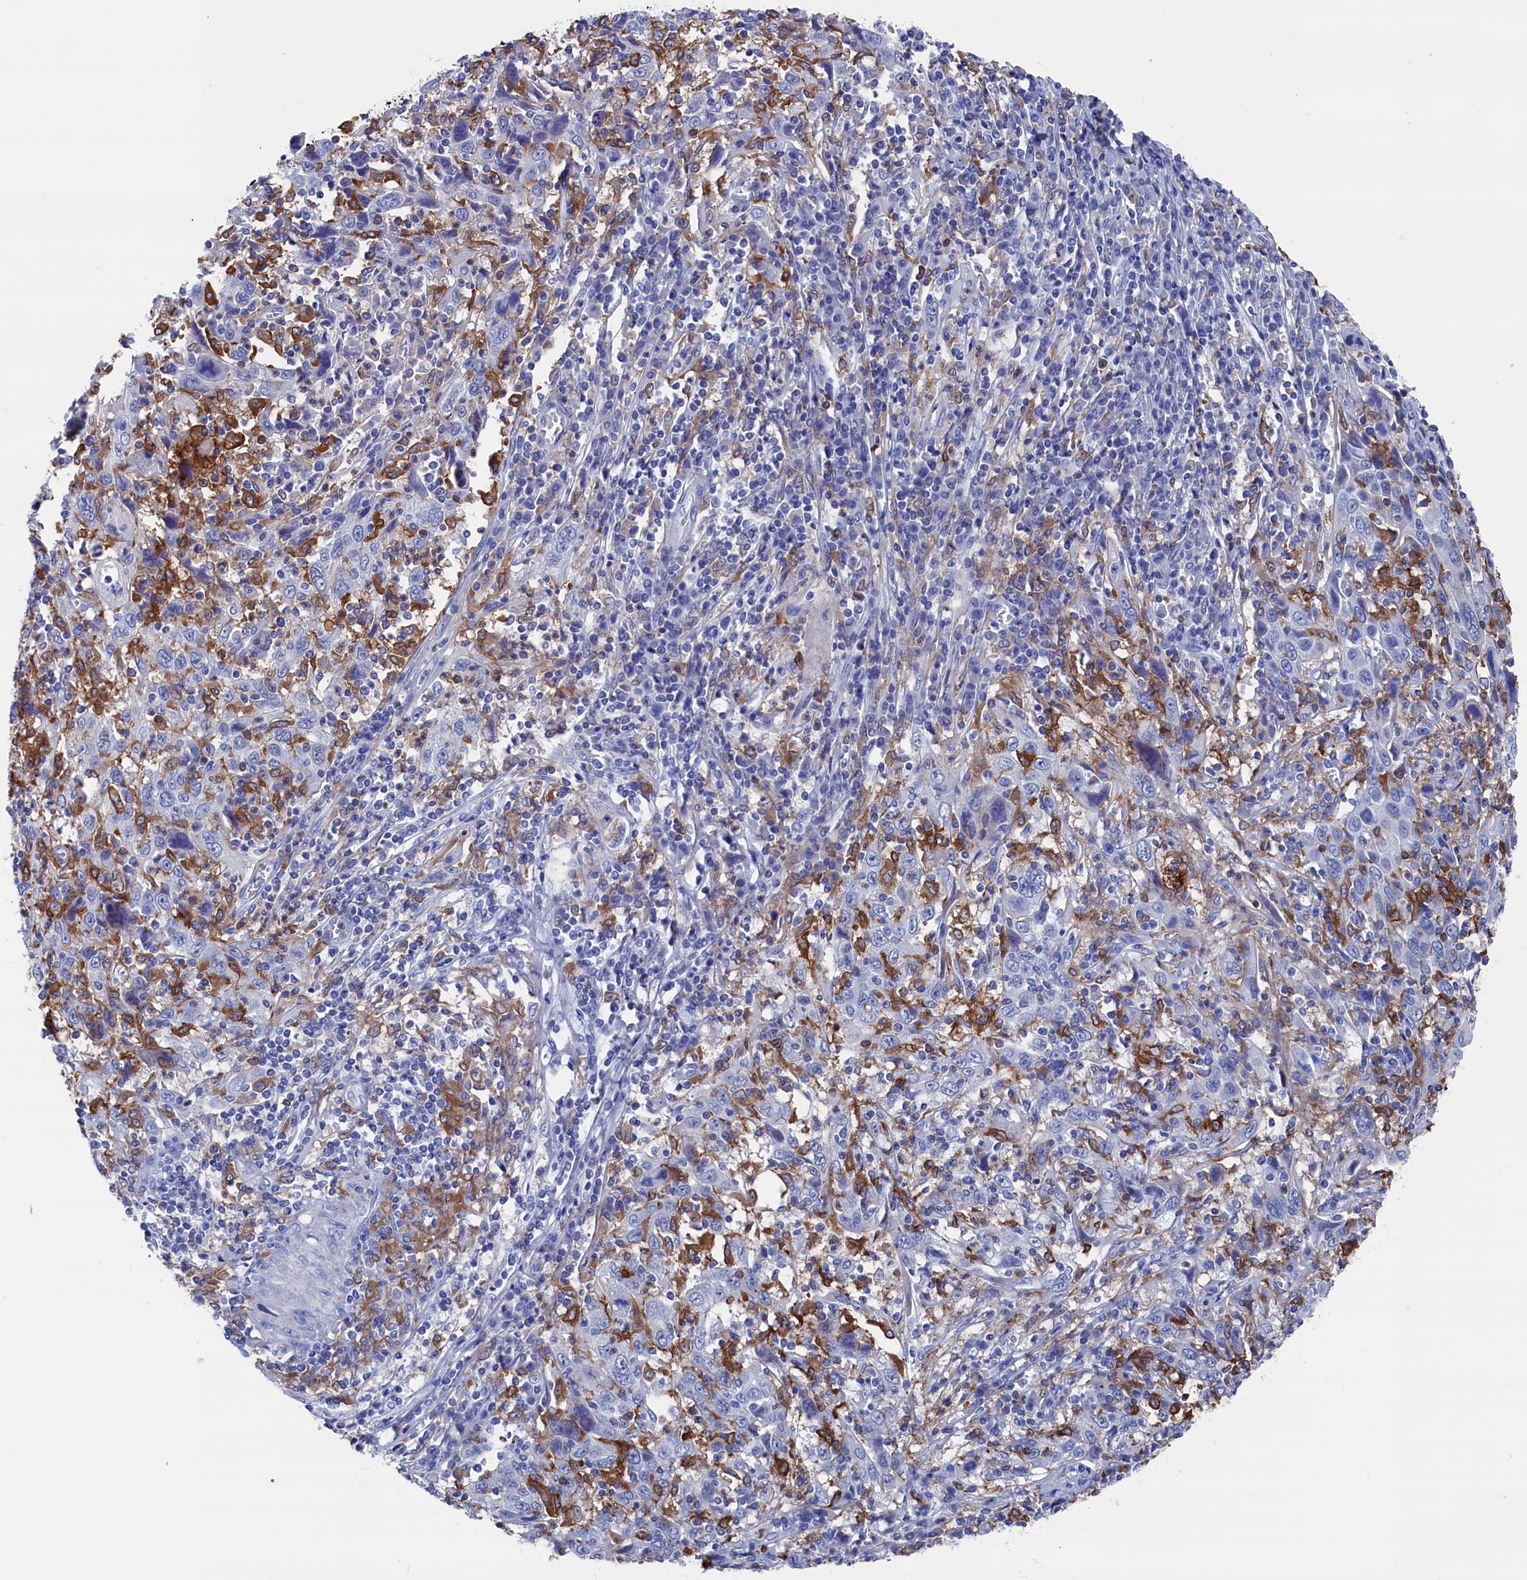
{"staining": {"intensity": "negative", "quantity": "none", "location": "none"}, "tissue": "cervical cancer", "cell_type": "Tumor cells", "image_type": "cancer", "snomed": [{"axis": "morphology", "description": "Squamous cell carcinoma, NOS"}, {"axis": "topography", "description": "Cervix"}], "caption": "This is an immunohistochemistry (IHC) image of squamous cell carcinoma (cervical). There is no positivity in tumor cells.", "gene": "TYROBP", "patient": {"sex": "female", "age": 46}}